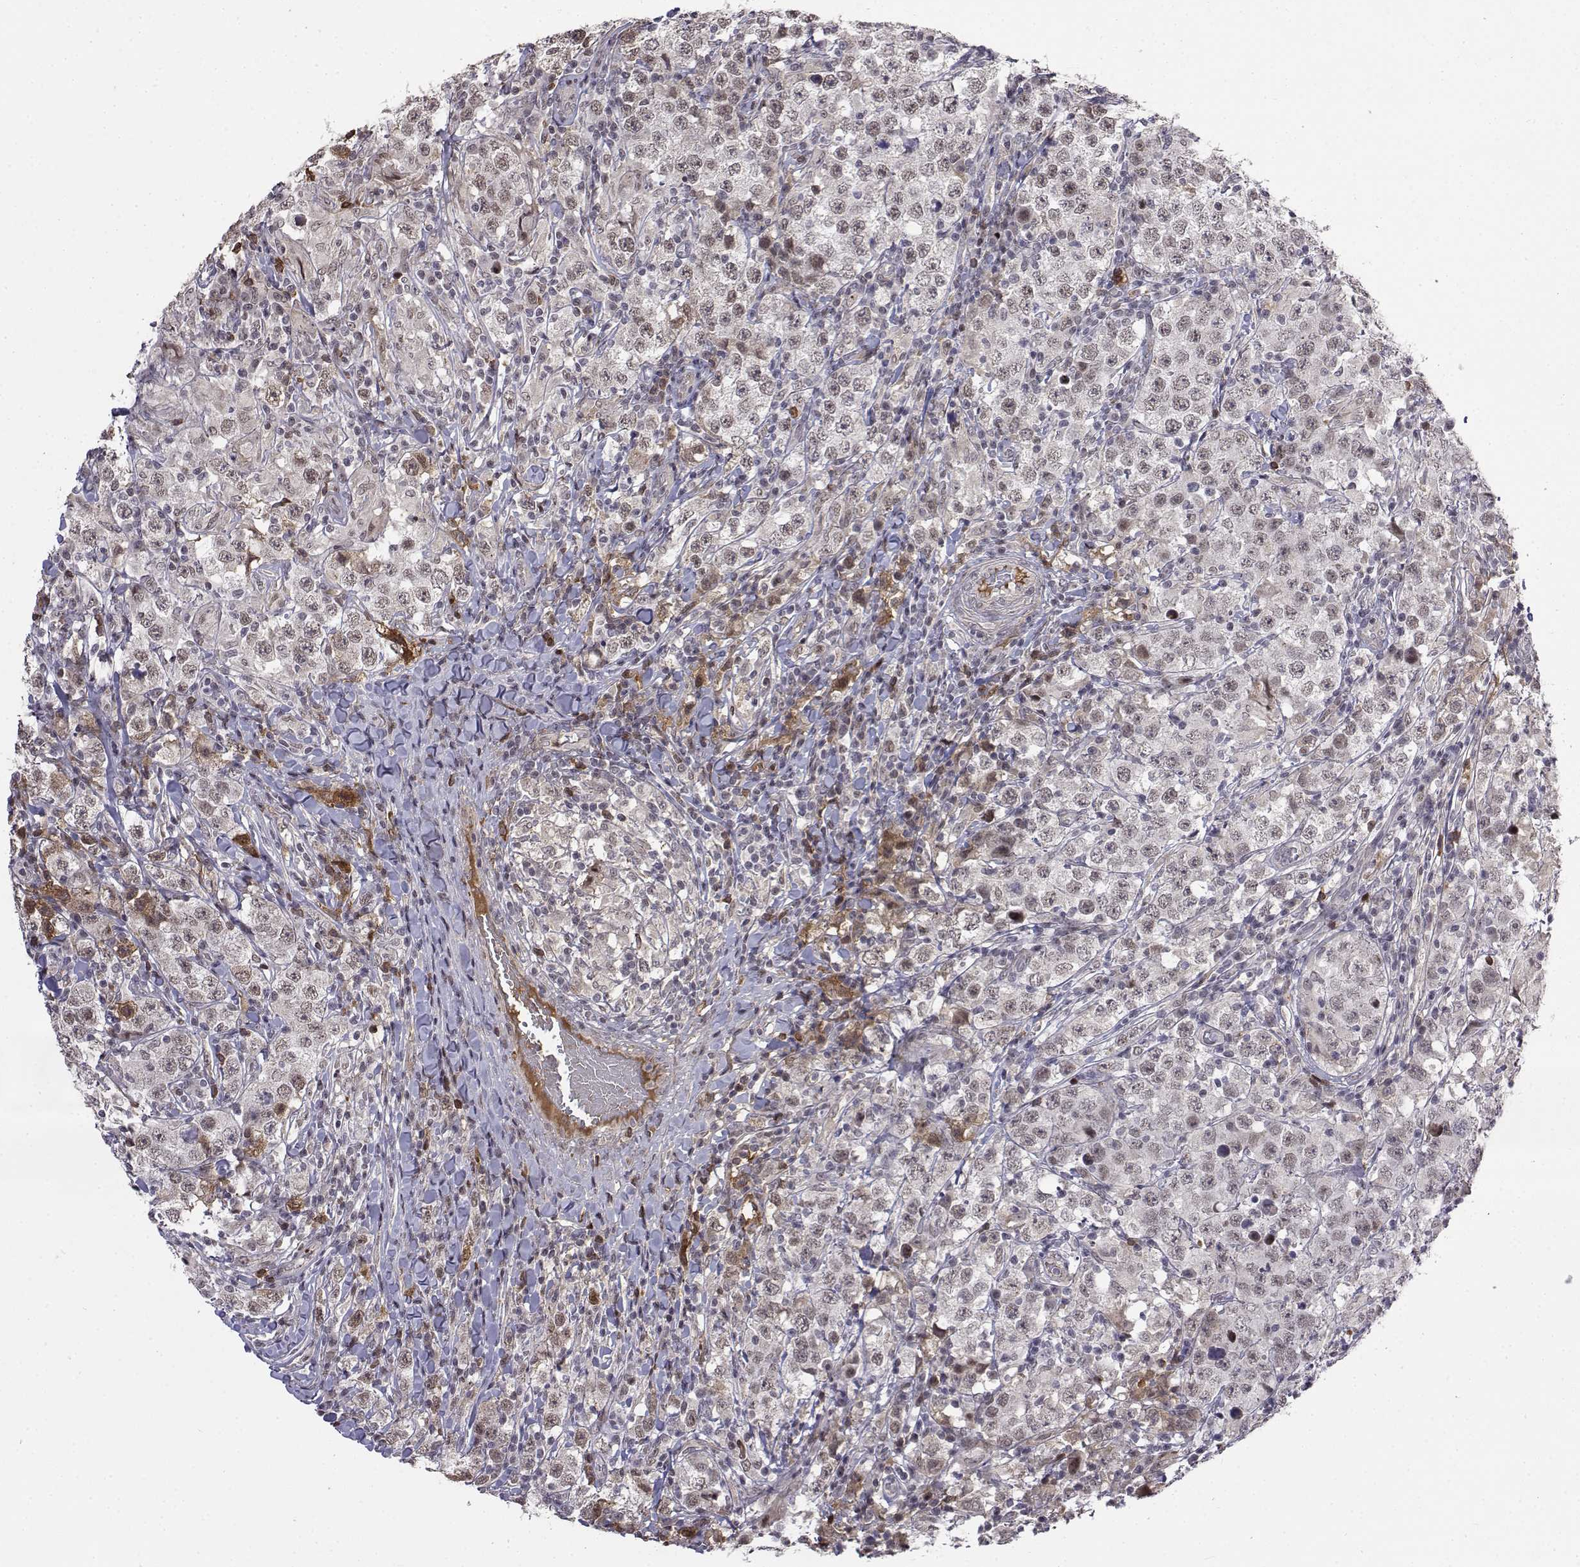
{"staining": {"intensity": "weak", "quantity": "<25%", "location": "nuclear"}, "tissue": "testis cancer", "cell_type": "Tumor cells", "image_type": "cancer", "snomed": [{"axis": "morphology", "description": "Seminoma, NOS"}, {"axis": "morphology", "description": "Carcinoma, Embryonal, NOS"}, {"axis": "topography", "description": "Testis"}], "caption": "Testis seminoma was stained to show a protein in brown. There is no significant staining in tumor cells.", "gene": "ITGA7", "patient": {"sex": "male", "age": 41}}